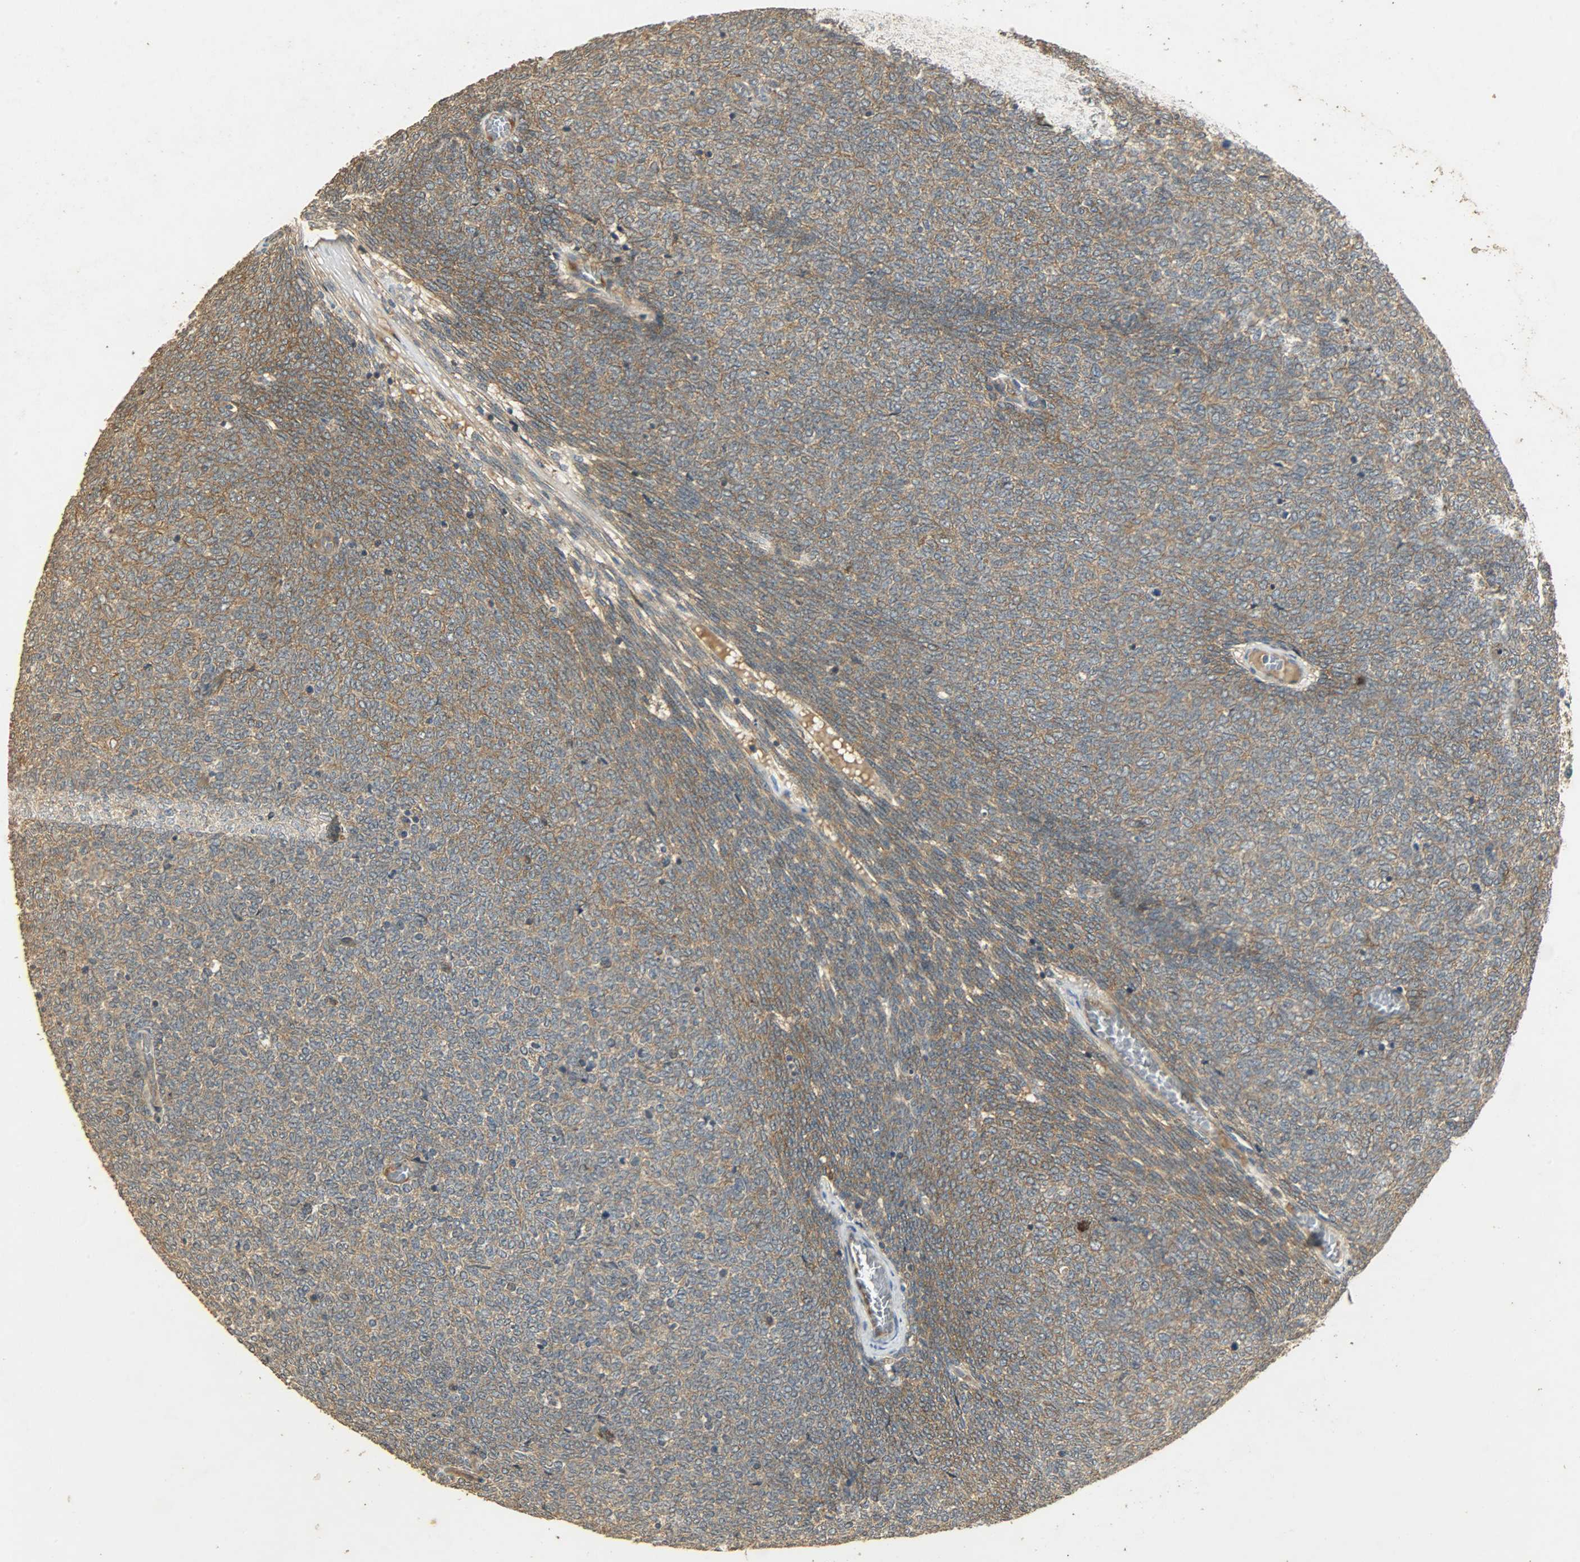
{"staining": {"intensity": "moderate", "quantity": ">75%", "location": "cytoplasmic/membranous"}, "tissue": "renal cancer", "cell_type": "Tumor cells", "image_type": "cancer", "snomed": [{"axis": "morphology", "description": "Neoplasm, malignant, NOS"}, {"axis": "topography", "description": "Kidney"}], "caption": "A brown stain shows moderate cytoplasmic/membranous positivity of a protein in renal cancer (malignant neoplasm) tumor cells. The staining was performed using DAB, with brown indicating positive protein expression. Nuclei are stained blue with hematoxylin.", "gene": "ATP2B1", "patient": {"sex": "male", "age": 28}}